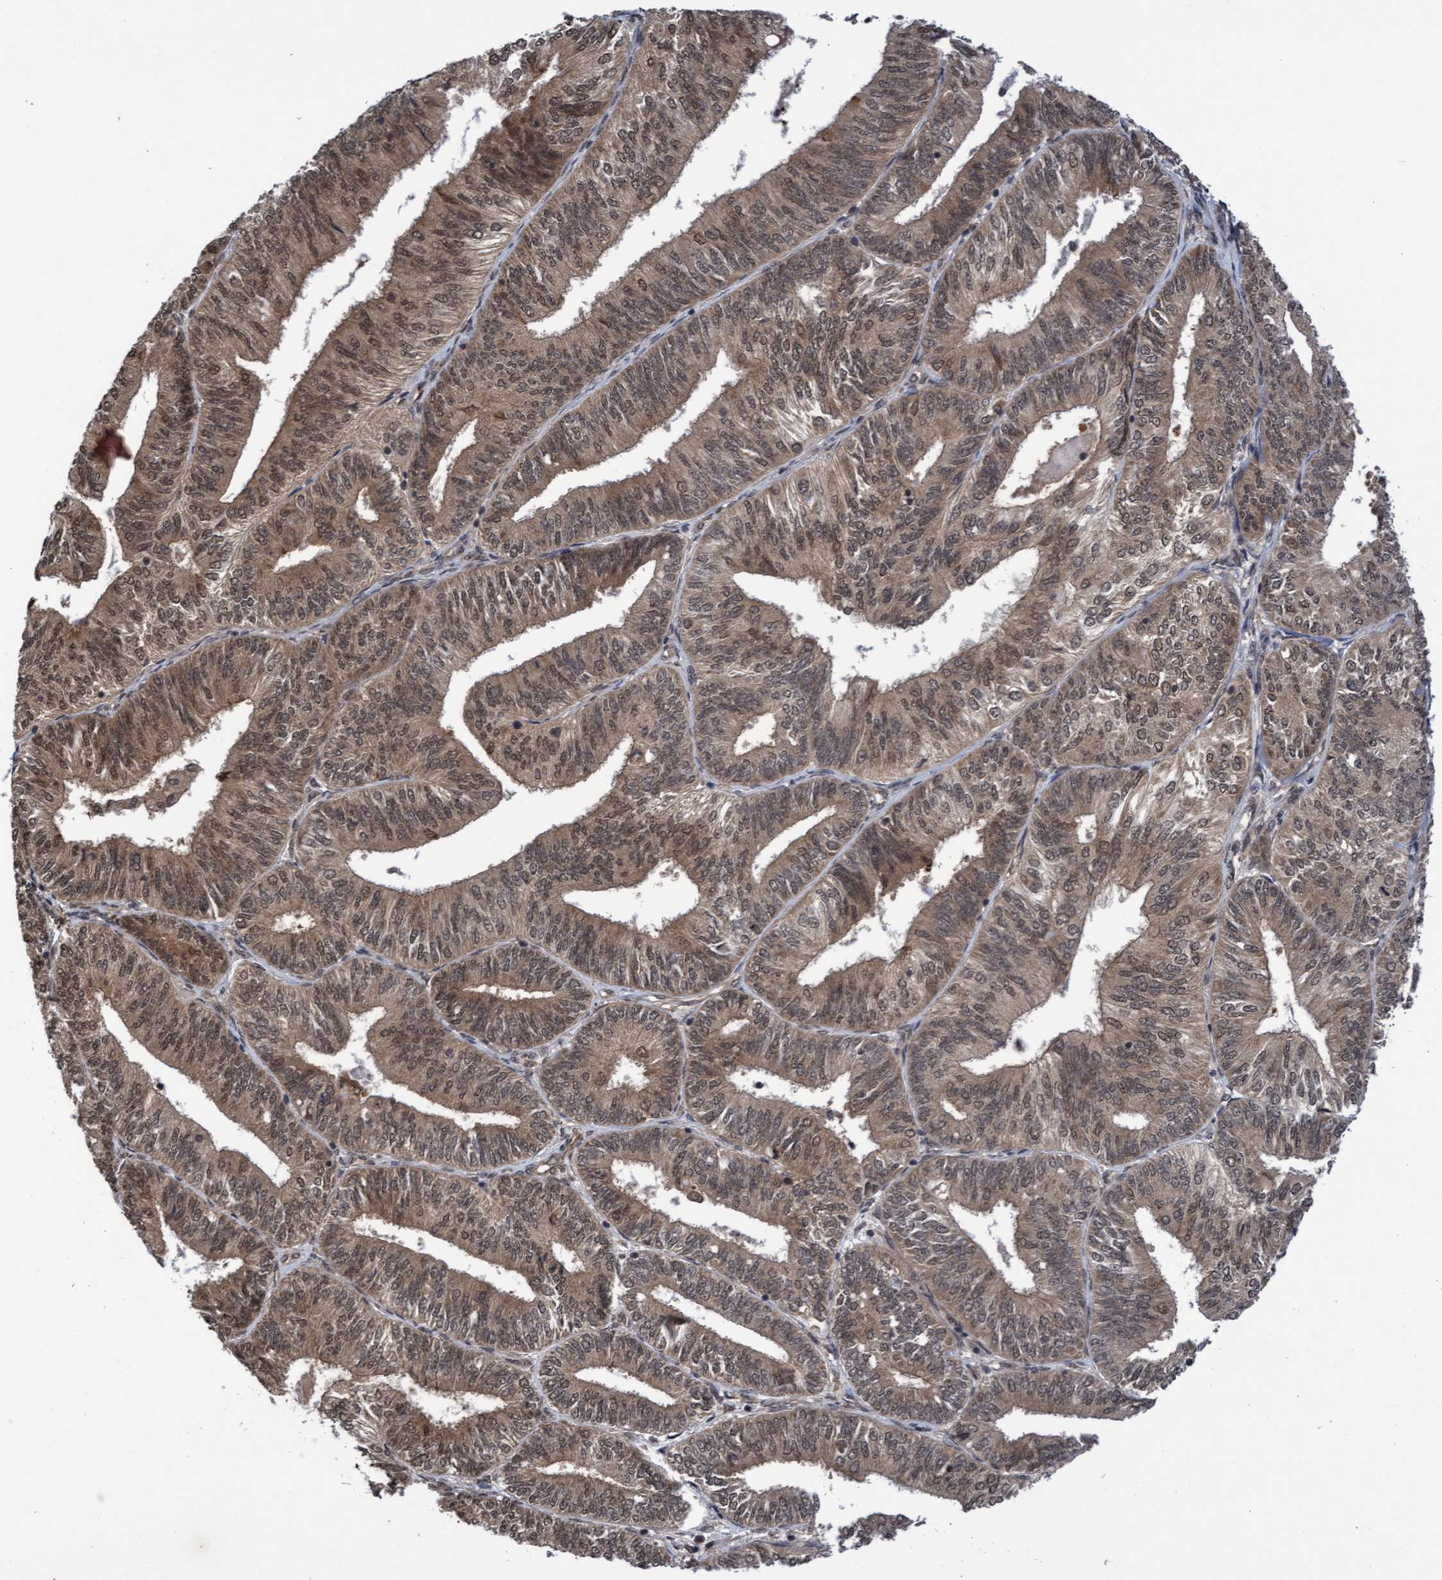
{"staining": {"intensity": "moderate", "quantity": ">75%", "location": "cytoplasmic/membranous,nuclear"}, "tissue": "endometrial cancer", "cell_type": "Tumor cells", "image_type": "cancer", "snomed": [{"axis": "morphology", "description": "Adenocarcinoma, NOS"}, {"axis": "topography", "description": "Endometrium"}], "caption": "Protein expression analysis of human endometrial cancer (adenocarcinoma) reveals moderate cytoplasmic/membranous and nuclear positivity in about >75% of tumor cells.", "gene": "WASF1", "patient": {"sex": "female", "age": 58}}